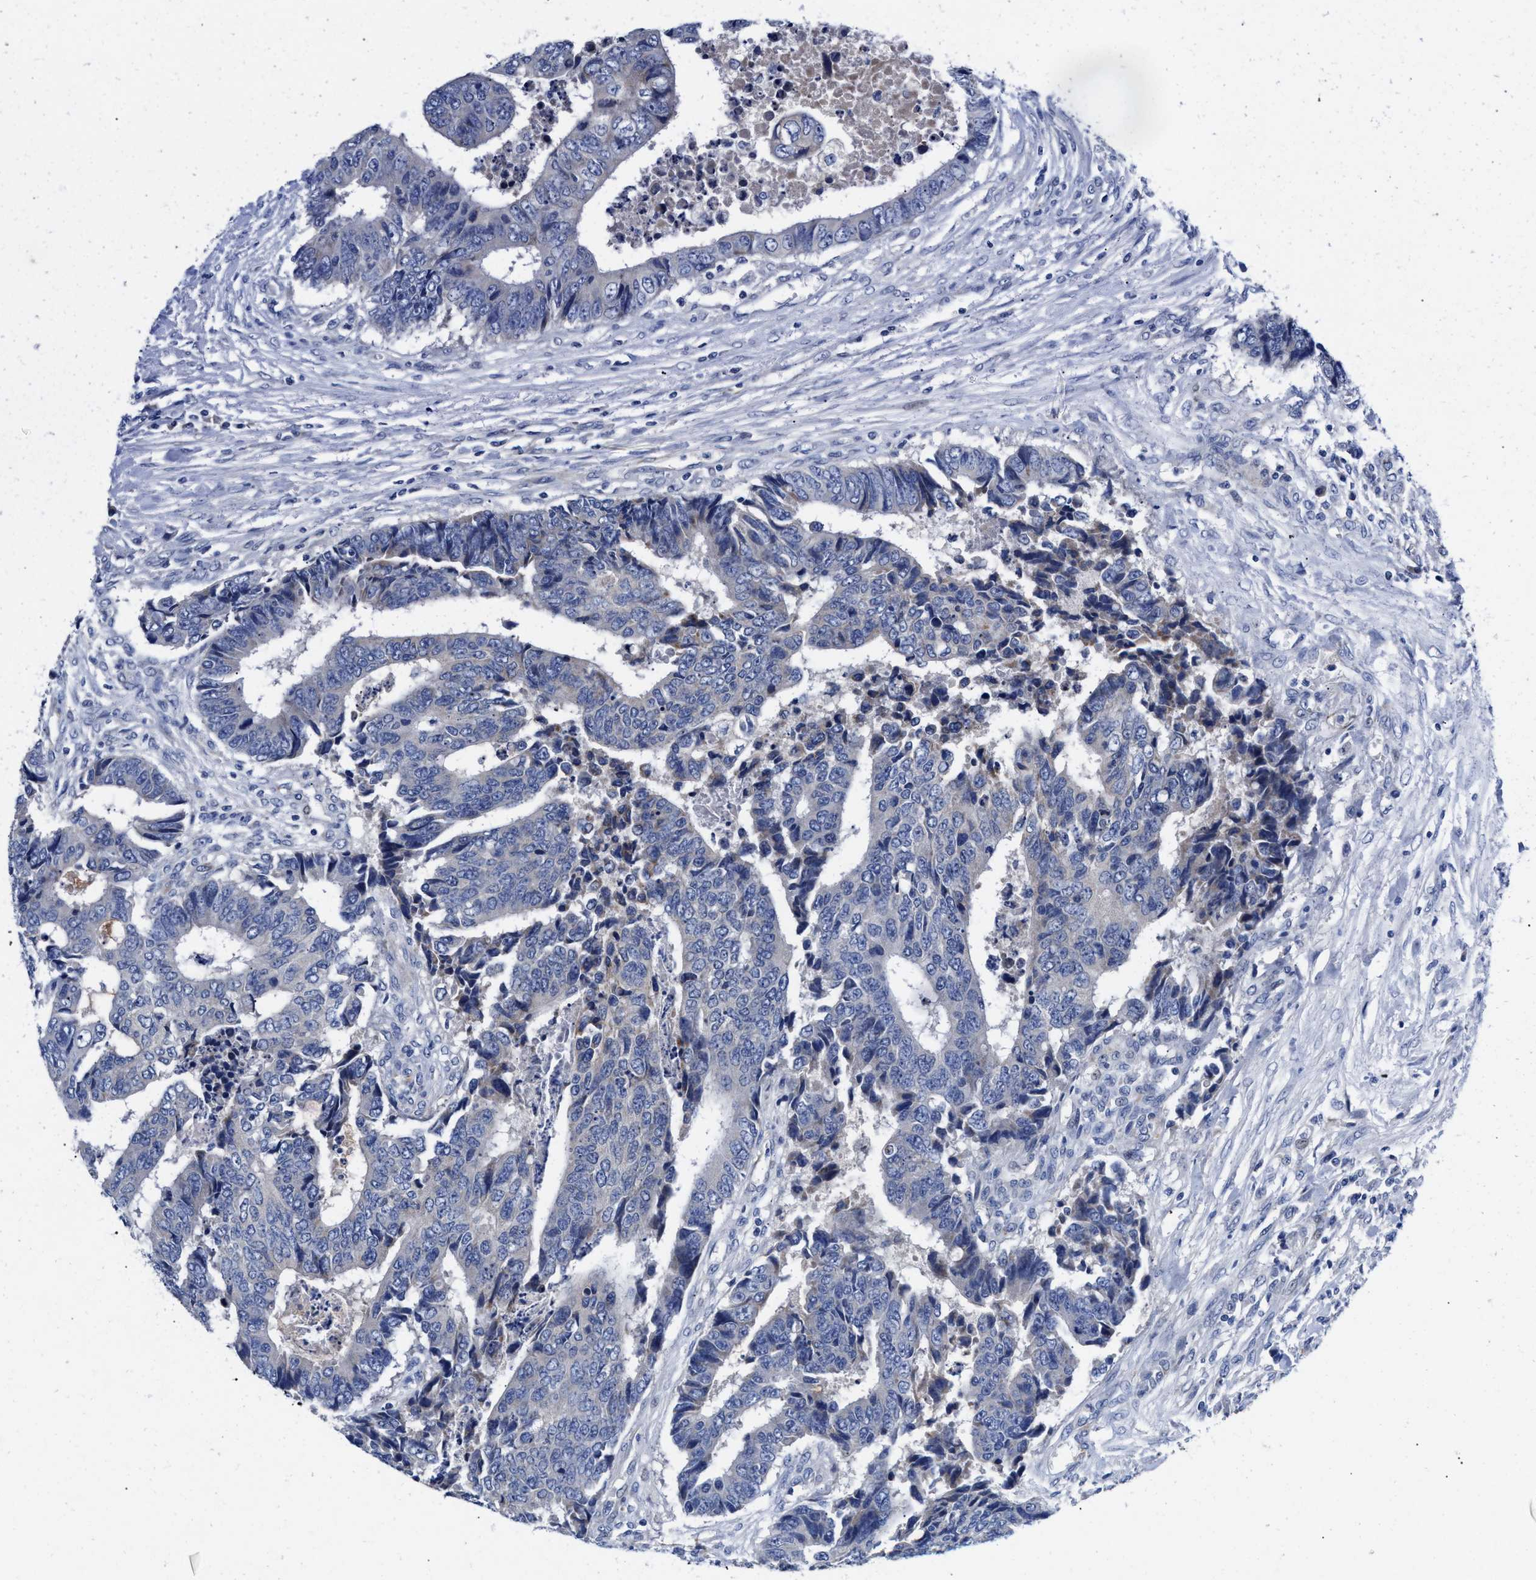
{"staining": {"intensity": "negative", "quantity": "none", "location": "none"}, "tissue": "colorectal cancer", "cell_type": "Tumor cells", "image_type": "cancer", "snomed": [{"axis": "morphology", "description": "Adenocarcinoma, NOS"}, {"axis": "topography", "description": "Rectum"}], "caption": "Immunohistochemistry (IHC) of human adenocarcinoma (colorectal) demonstrates no positivity in tumor cells. Brightfield microscopy of immunohistochemistry (IHC) stained with DAB (3,3'-diaminobenzidine) (brown) and hematoxylin (blue), captured at high magnification.", "gene": "DHRS13", "patient": {"sex": "male", "age": 84}}